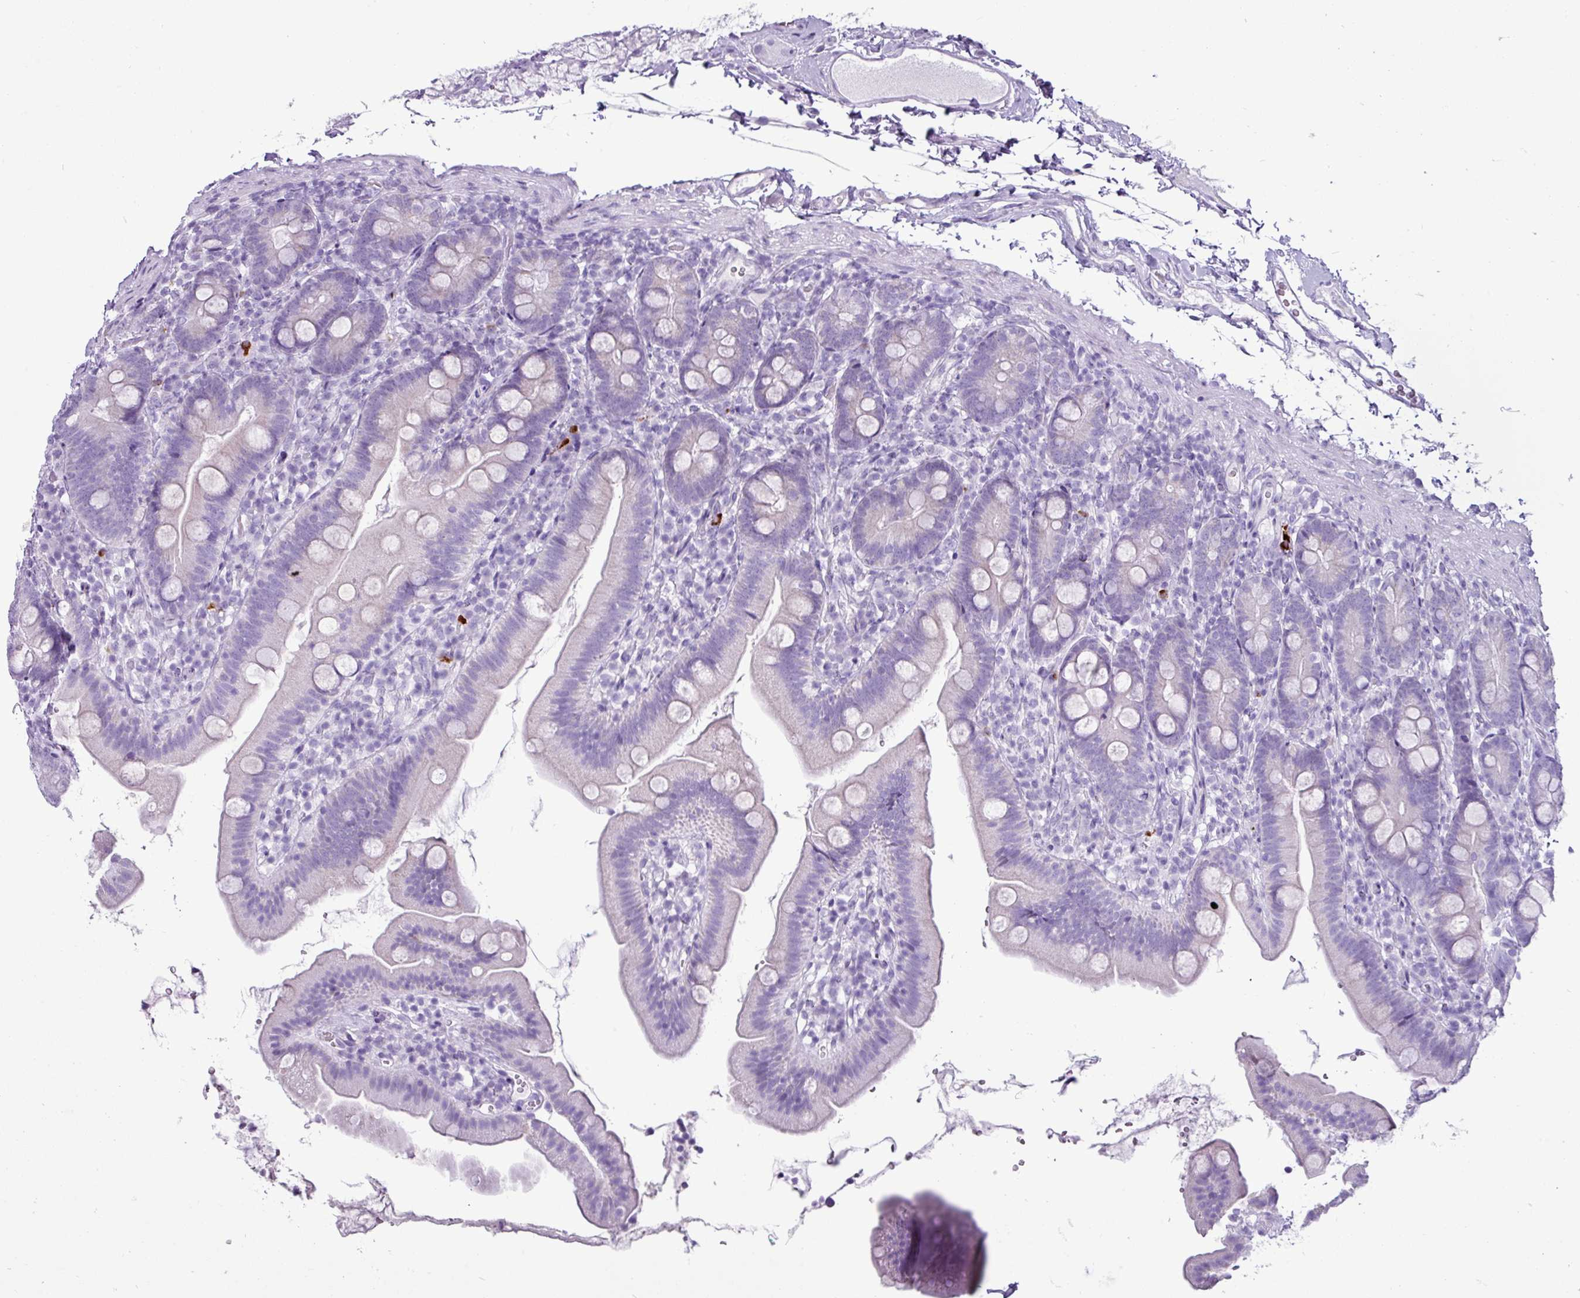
{"staining": {"intensity": "negative", "quantity": "none", "location": "none"}, "tissue": "duodenum", "cell_type": "Glandular cells", "image_type": "normal", "snomed": [{"axis": "morphology", "description": "Normal tissue, NOS"}, {"axis": "topography", "description": "Duodenum"}], "caption": "There is no significant staining in glandular cells of duodenum. (DAB IHC with hematoxylin counter stain).", "gene": "LILRB4", "patient": {"sex": "female", "age": 67}}